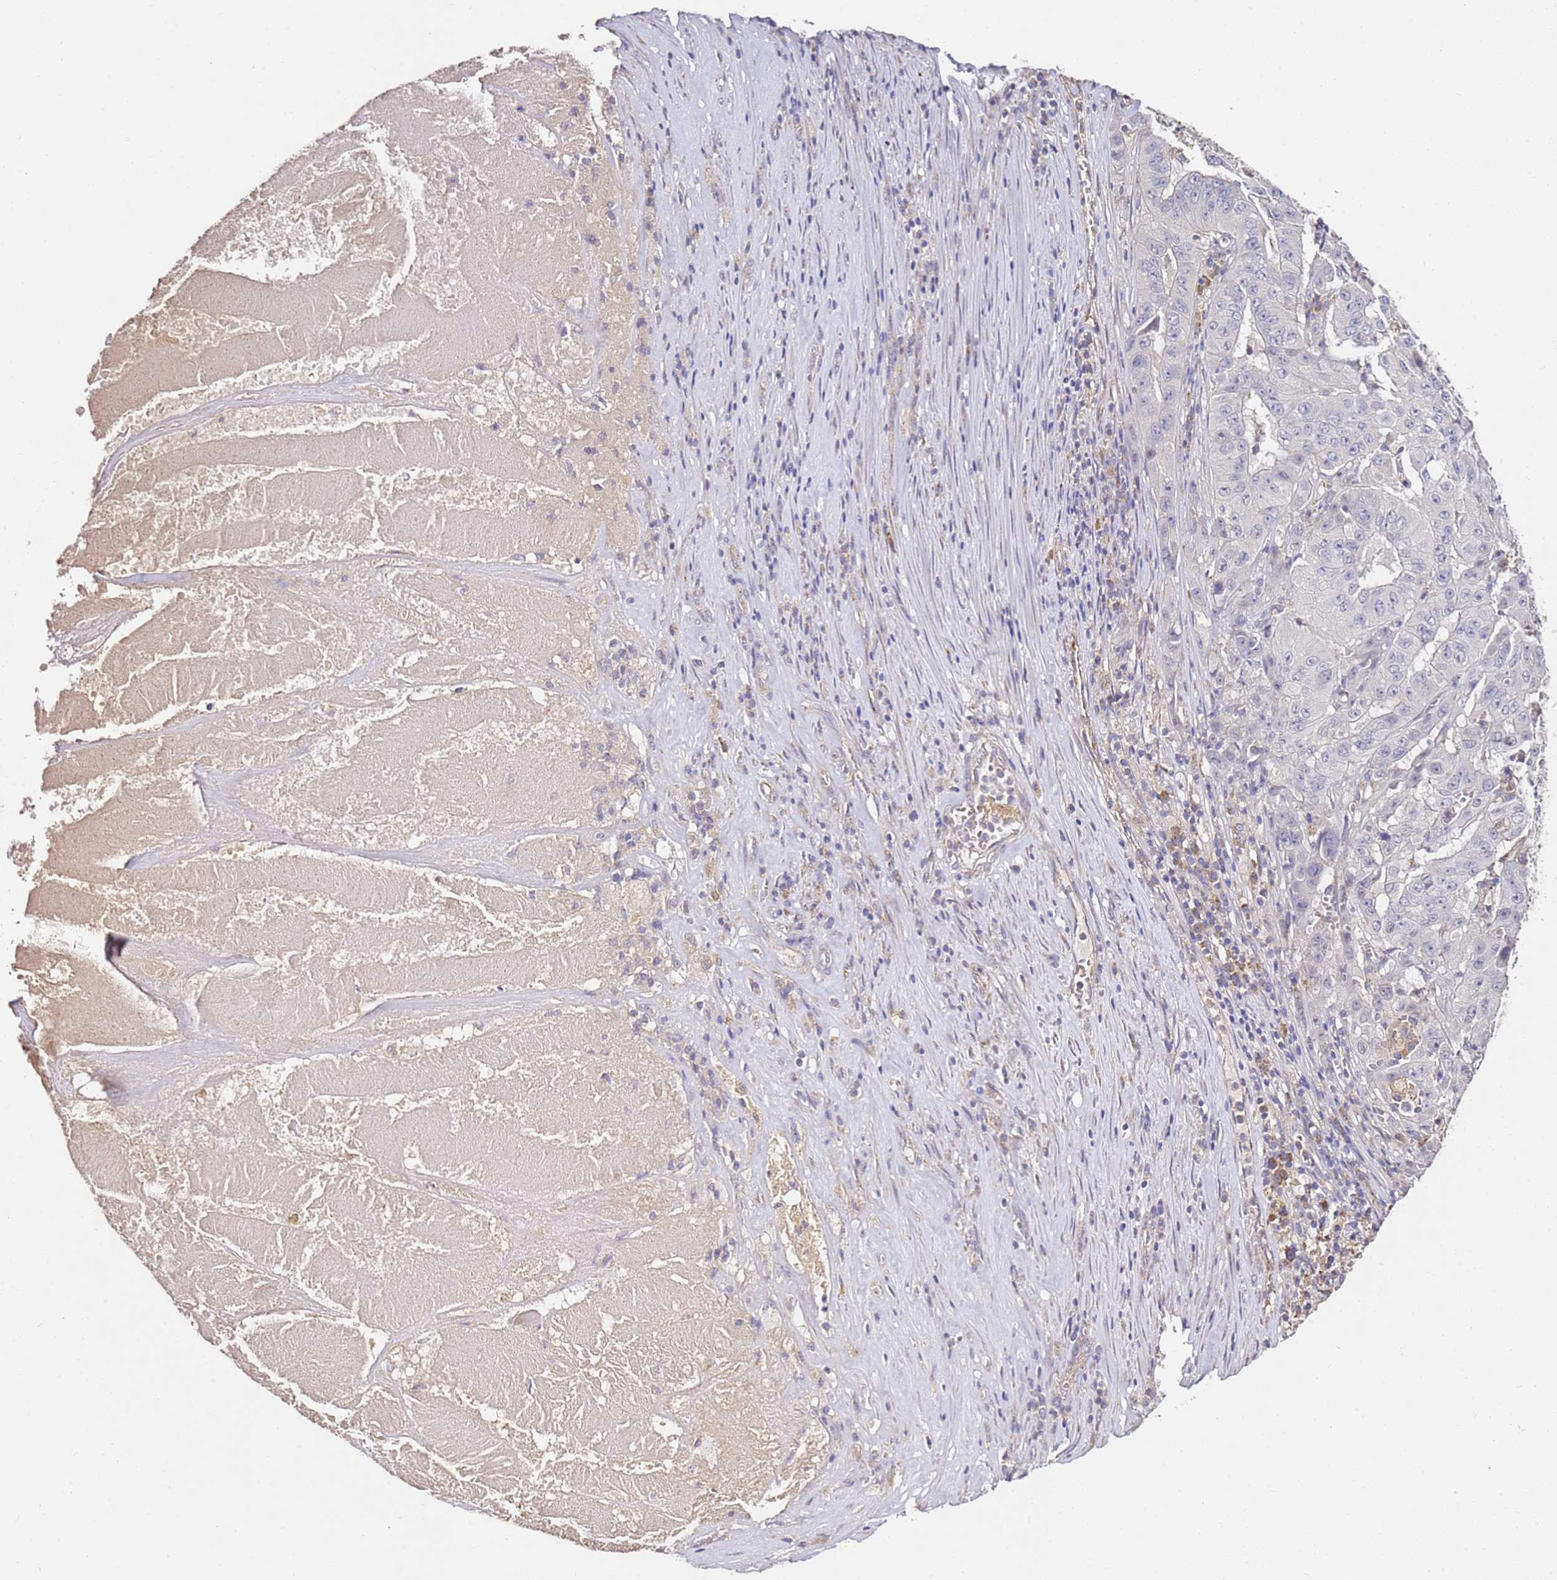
{"staining": {"intensity": "negative", "quantity": "none", "location": "none"}, "tissue": "pancreatic cancer", "cell_type": "Tumor cells", "image_type": "cancer", "snomed": [{"axis": "morphology", "description": "Adenocarcinoma, NOS"}, {"axis": "topography", "description": "Pancreas"}], "caption": "An image of human pancreatic cancer (adenocarcinoma) is negative for staining in tumor cells.", "gene": "OR2B11", "patient": {"sex": "male", "age": 63}}